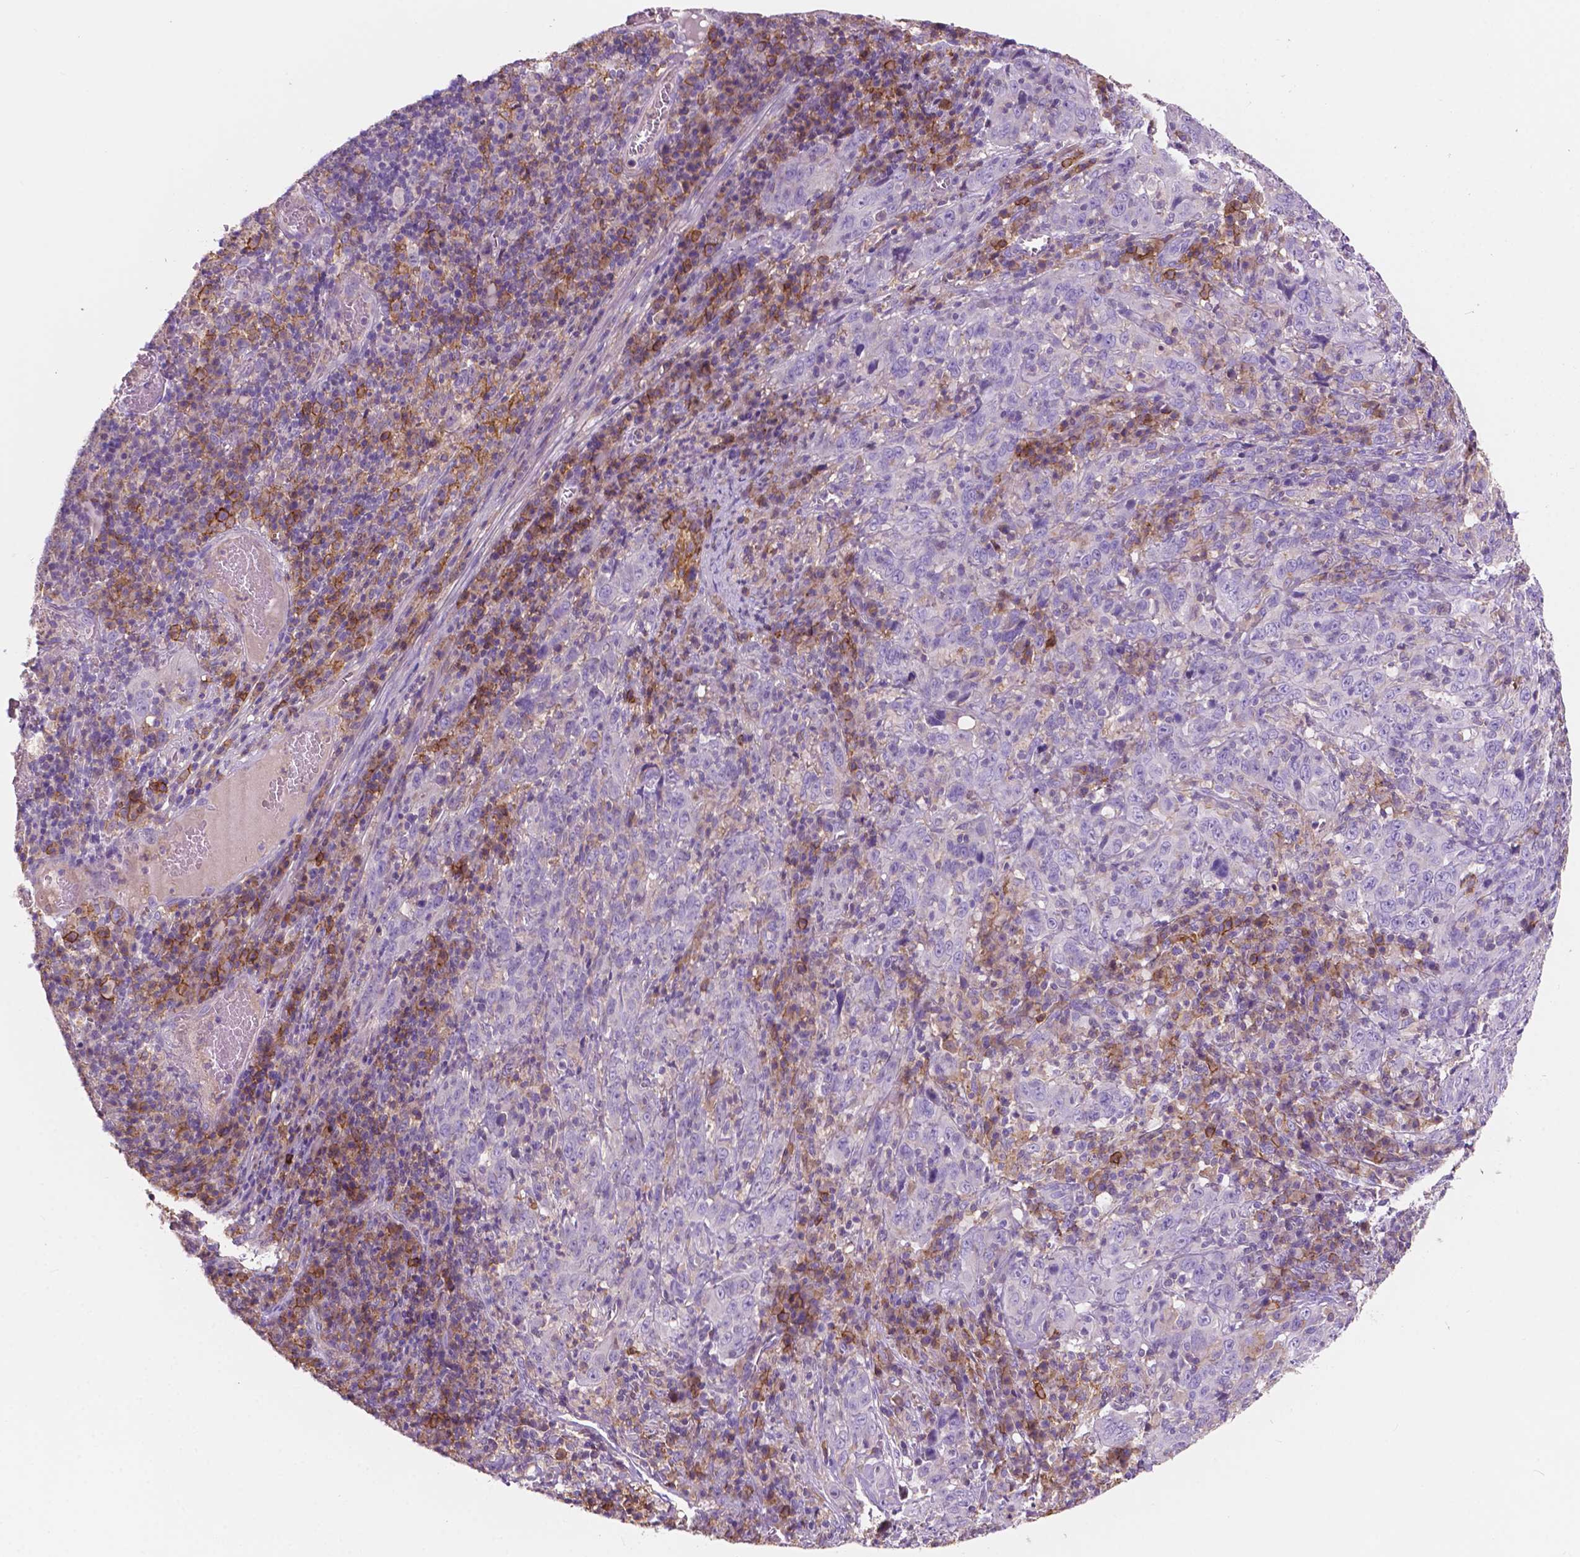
{"staining": {"intensity": "negative", "quantity": "none", "location": "none"}, "tissue": "cervical cancer", "cell_type": "Tumor cells", "image_type": "cancer", "snomed": [{"axis": "morphology", "description": "Squamous cell carcinoma, NOS"}, {"axis": "topography", "description": "Cervix"}], "caption": "Immunohistochemical staining of human cervical cancer (squamous cell carcinoma) shows no significant expression in tumor cells. (DAB immunohistochemistry (IHC), high magnification).", "gene": "SEMA4A", "patient": {"sex": "female", "age": 46}}